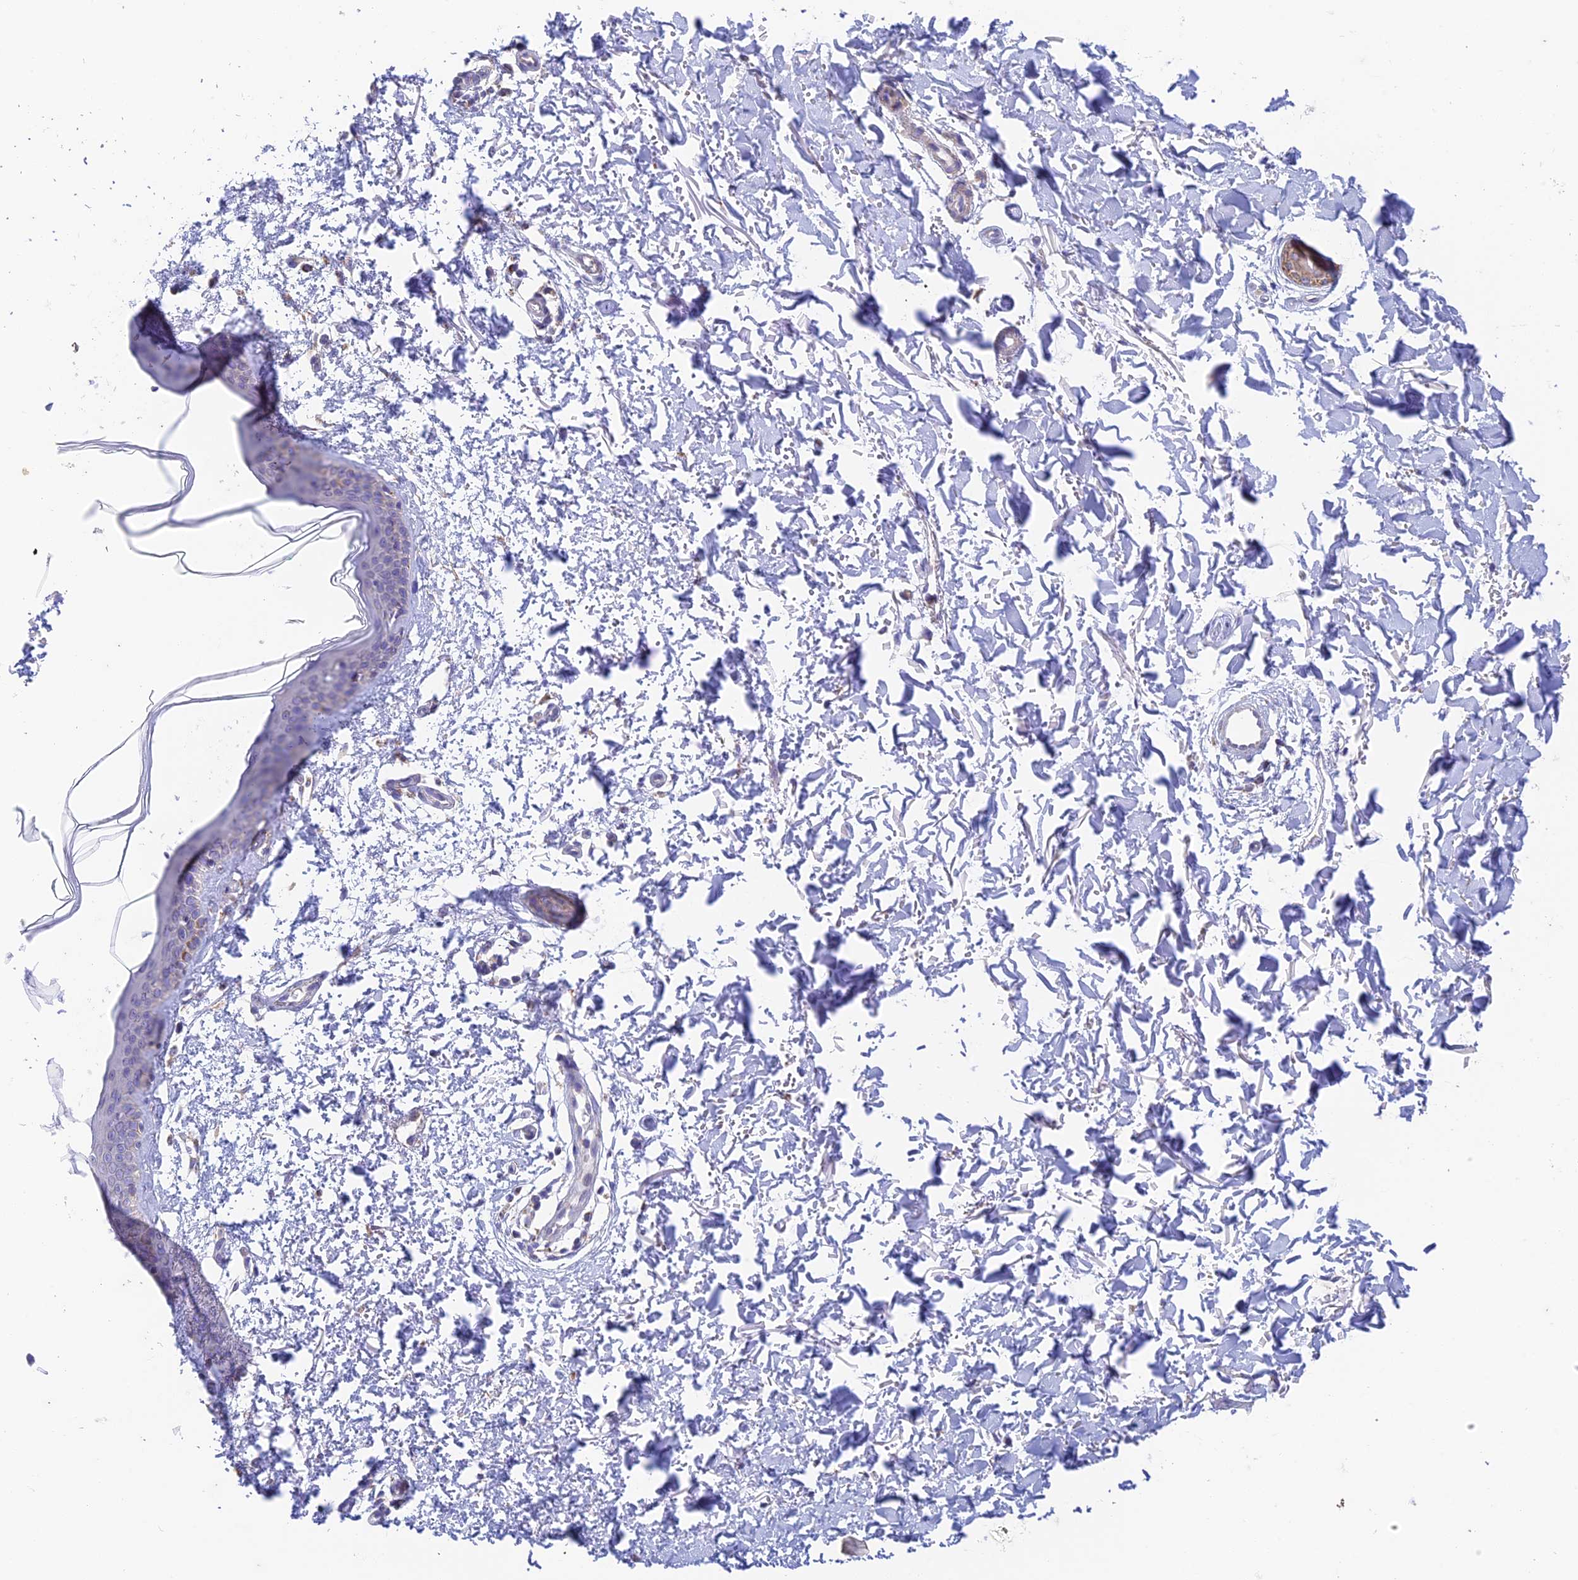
{"staining": {"intensity": "negative", "quantity": "none", "location": "none"}, "tissue": "skin", "cell_type": "Fibroblasts", "image_type": "normal", "snomed": [{"axis": "morphology", "description": "Normal tissue, NOS"}, {"axis": "topography", "description": "Skin"}], "caption": "Immunohistochemistry (IHC) photomicrograph of benign skin: human skin stained with DAB shows no significant protein positivity in fibroblasts.", "gene": "ZNF181", "patient": {"sex": "male", "age": 66}}